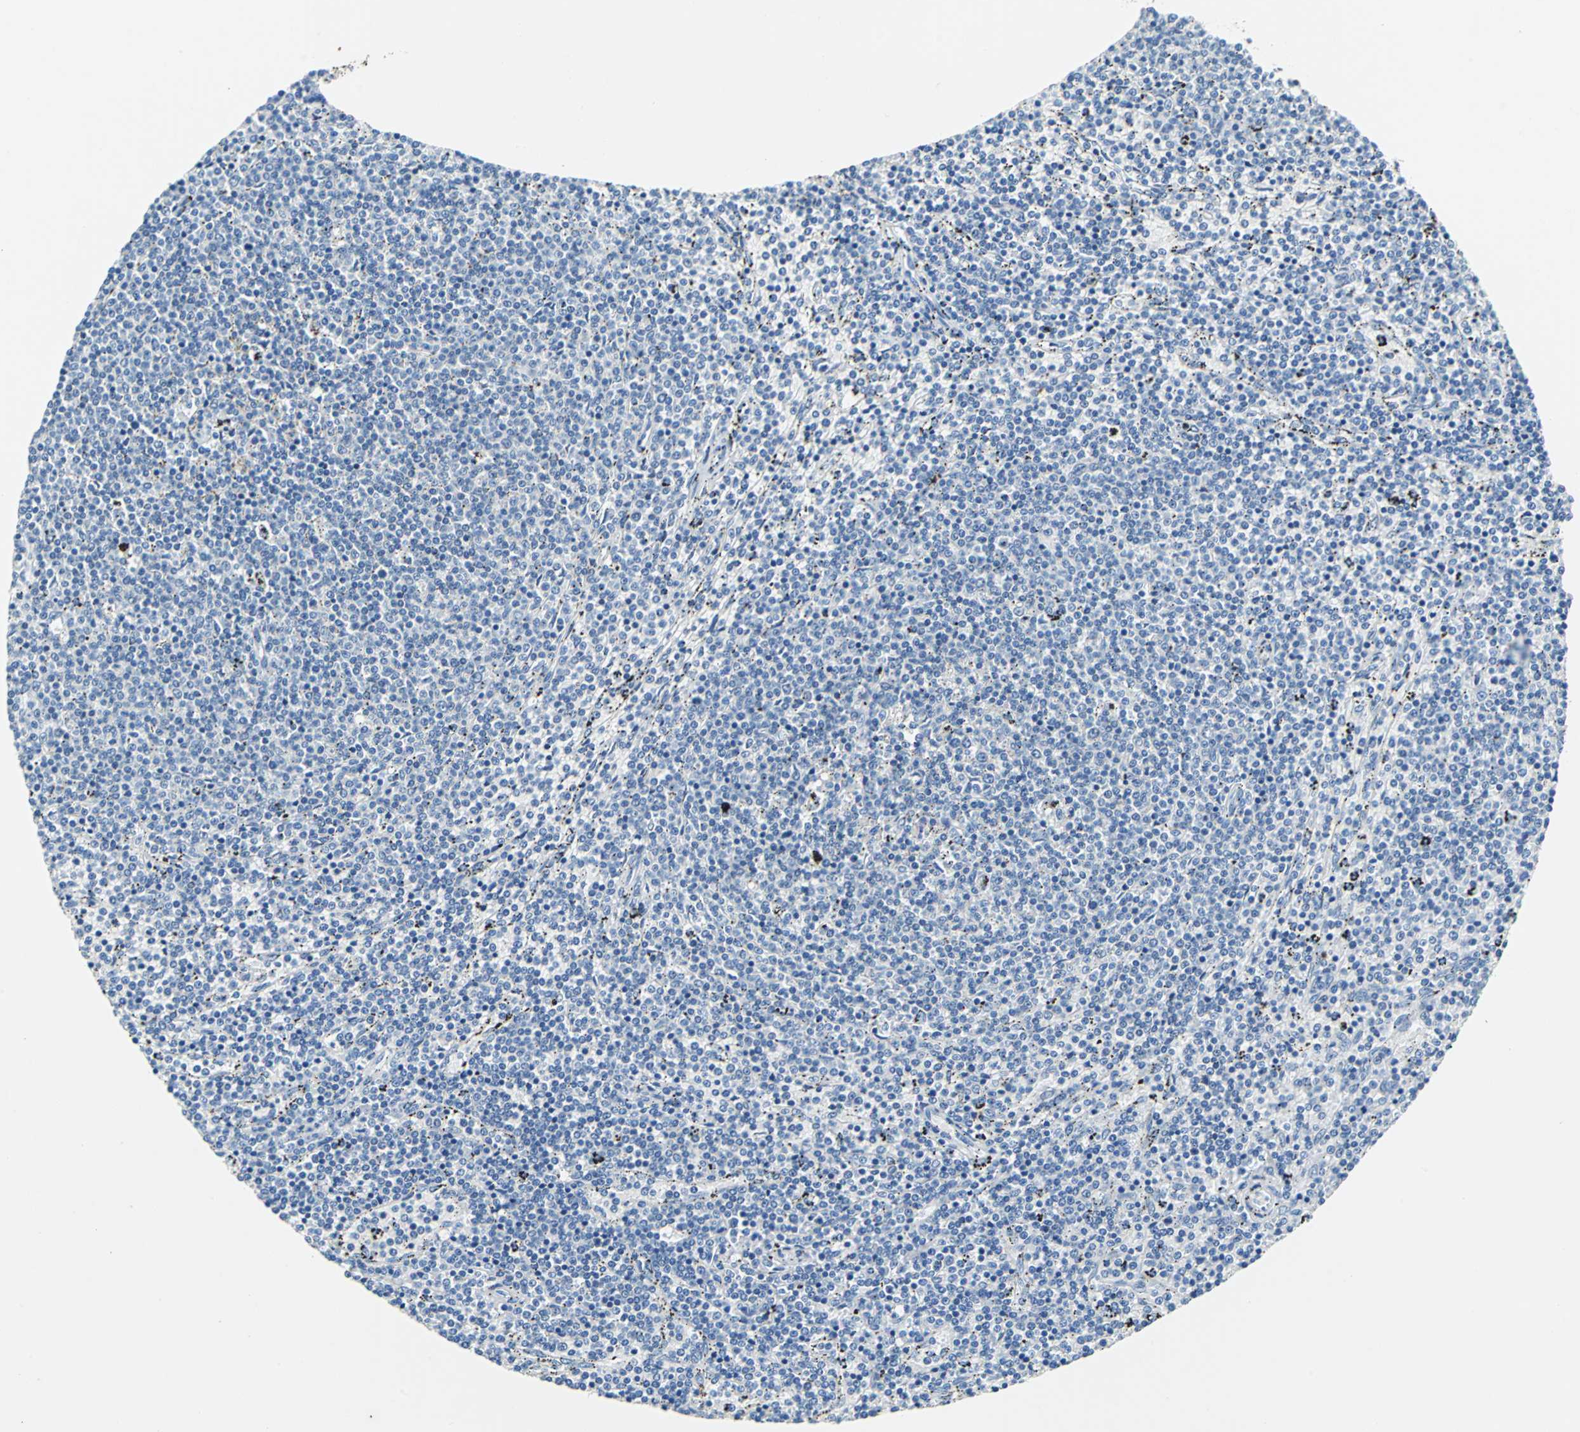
{"staining": {"intensity": "negative", "quantity": "none", "location": "none"}, "tissue": "lymphoma", "cell_type": "Tumor cells", "image_type": "cancer", "snomed": [{"axis": "morphology", "description": "Malignant lymphoma, non-Hodgkin's type, Low grade"}, {"axis": "topography", "description": "Spleen"}], "caption": "Micrograph shows no significant protein staining in tumor cells of malignant lymphoma, non-Hodgkin's type (low-grade).", "gene": "TEX264", "patient": {"sex": "female", "age": 50}}